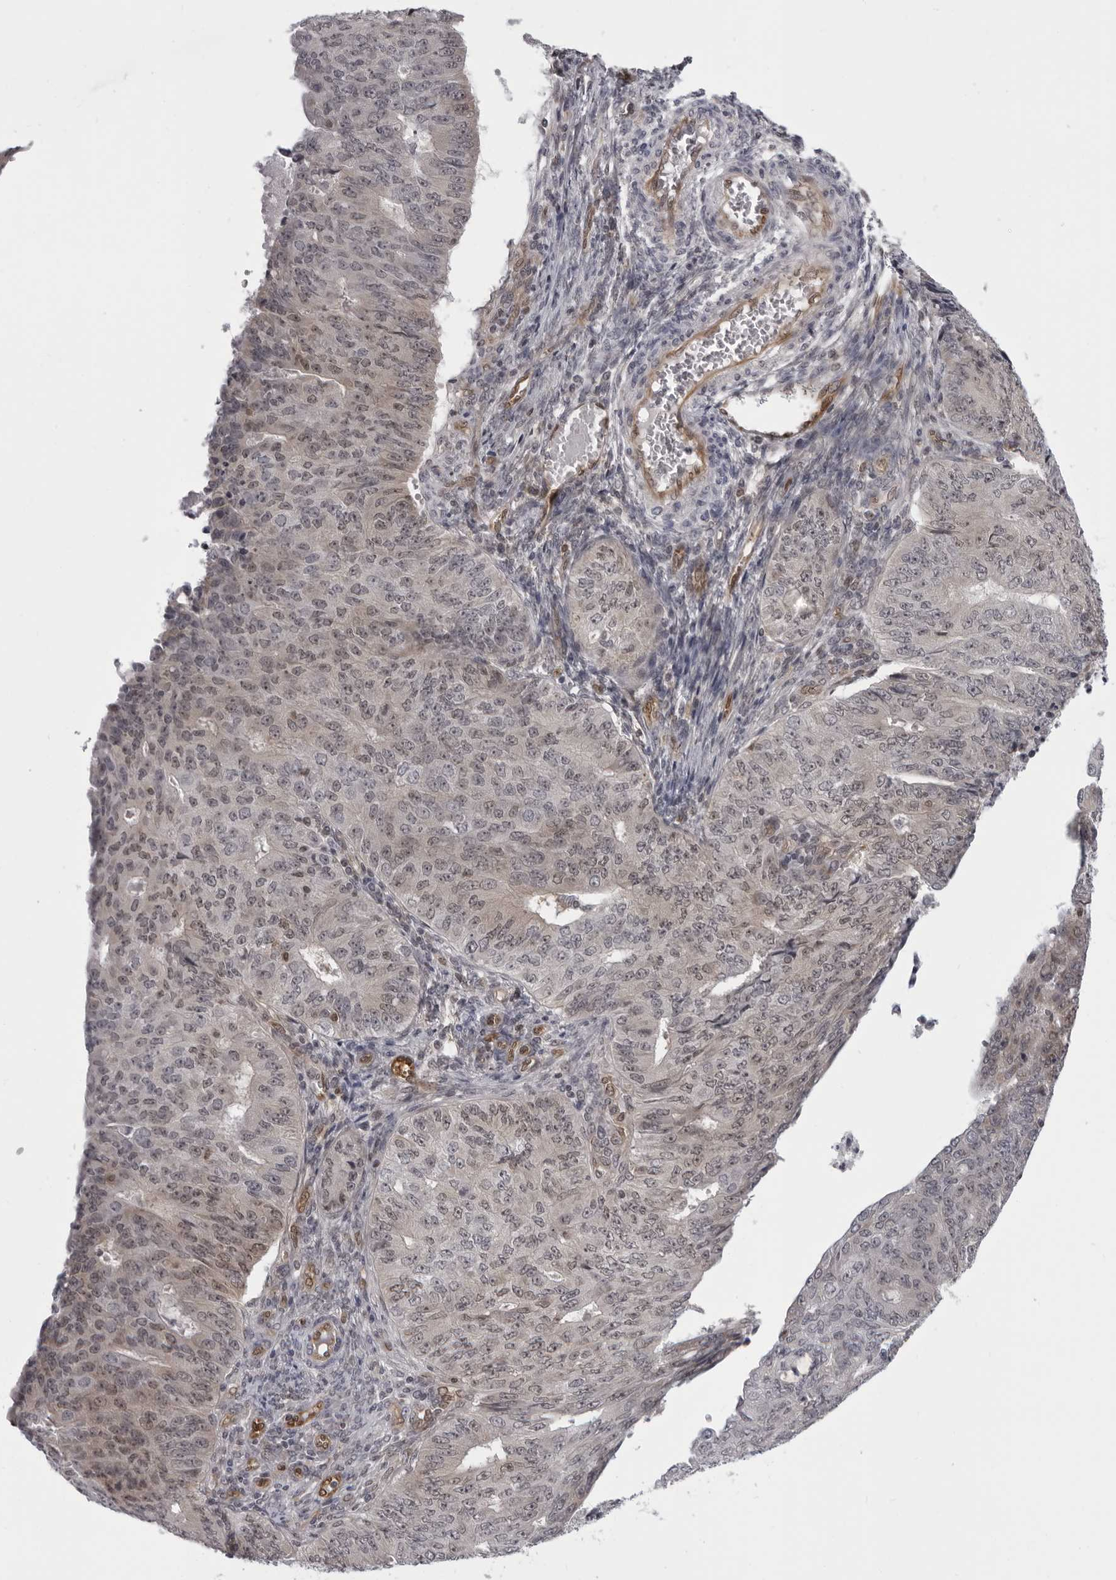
{"staining": {"intensity": "moderate", "quantity": "25%-75%", "location": "cytoplasmic/membranous,nuclear"}, "tissue": "endometrial cancer", "cell_type": "Tumor cells", "image_type": "cancer", "snomed": [{"axis": "morphology", "description": "Adenocarcinoma, NOS"}, {"axis": "topography", "description": "Endometrium"}], "caption": "Approximately 25%-75% of tumor cells in endometrial adenocarcinoma show moderate cytoplasmic/membranous and nuclear protein staining as visualized by brown immunohistochemical staining.", "gene": "MAPK12", "patient": {"sex": "female", "age": 32}}